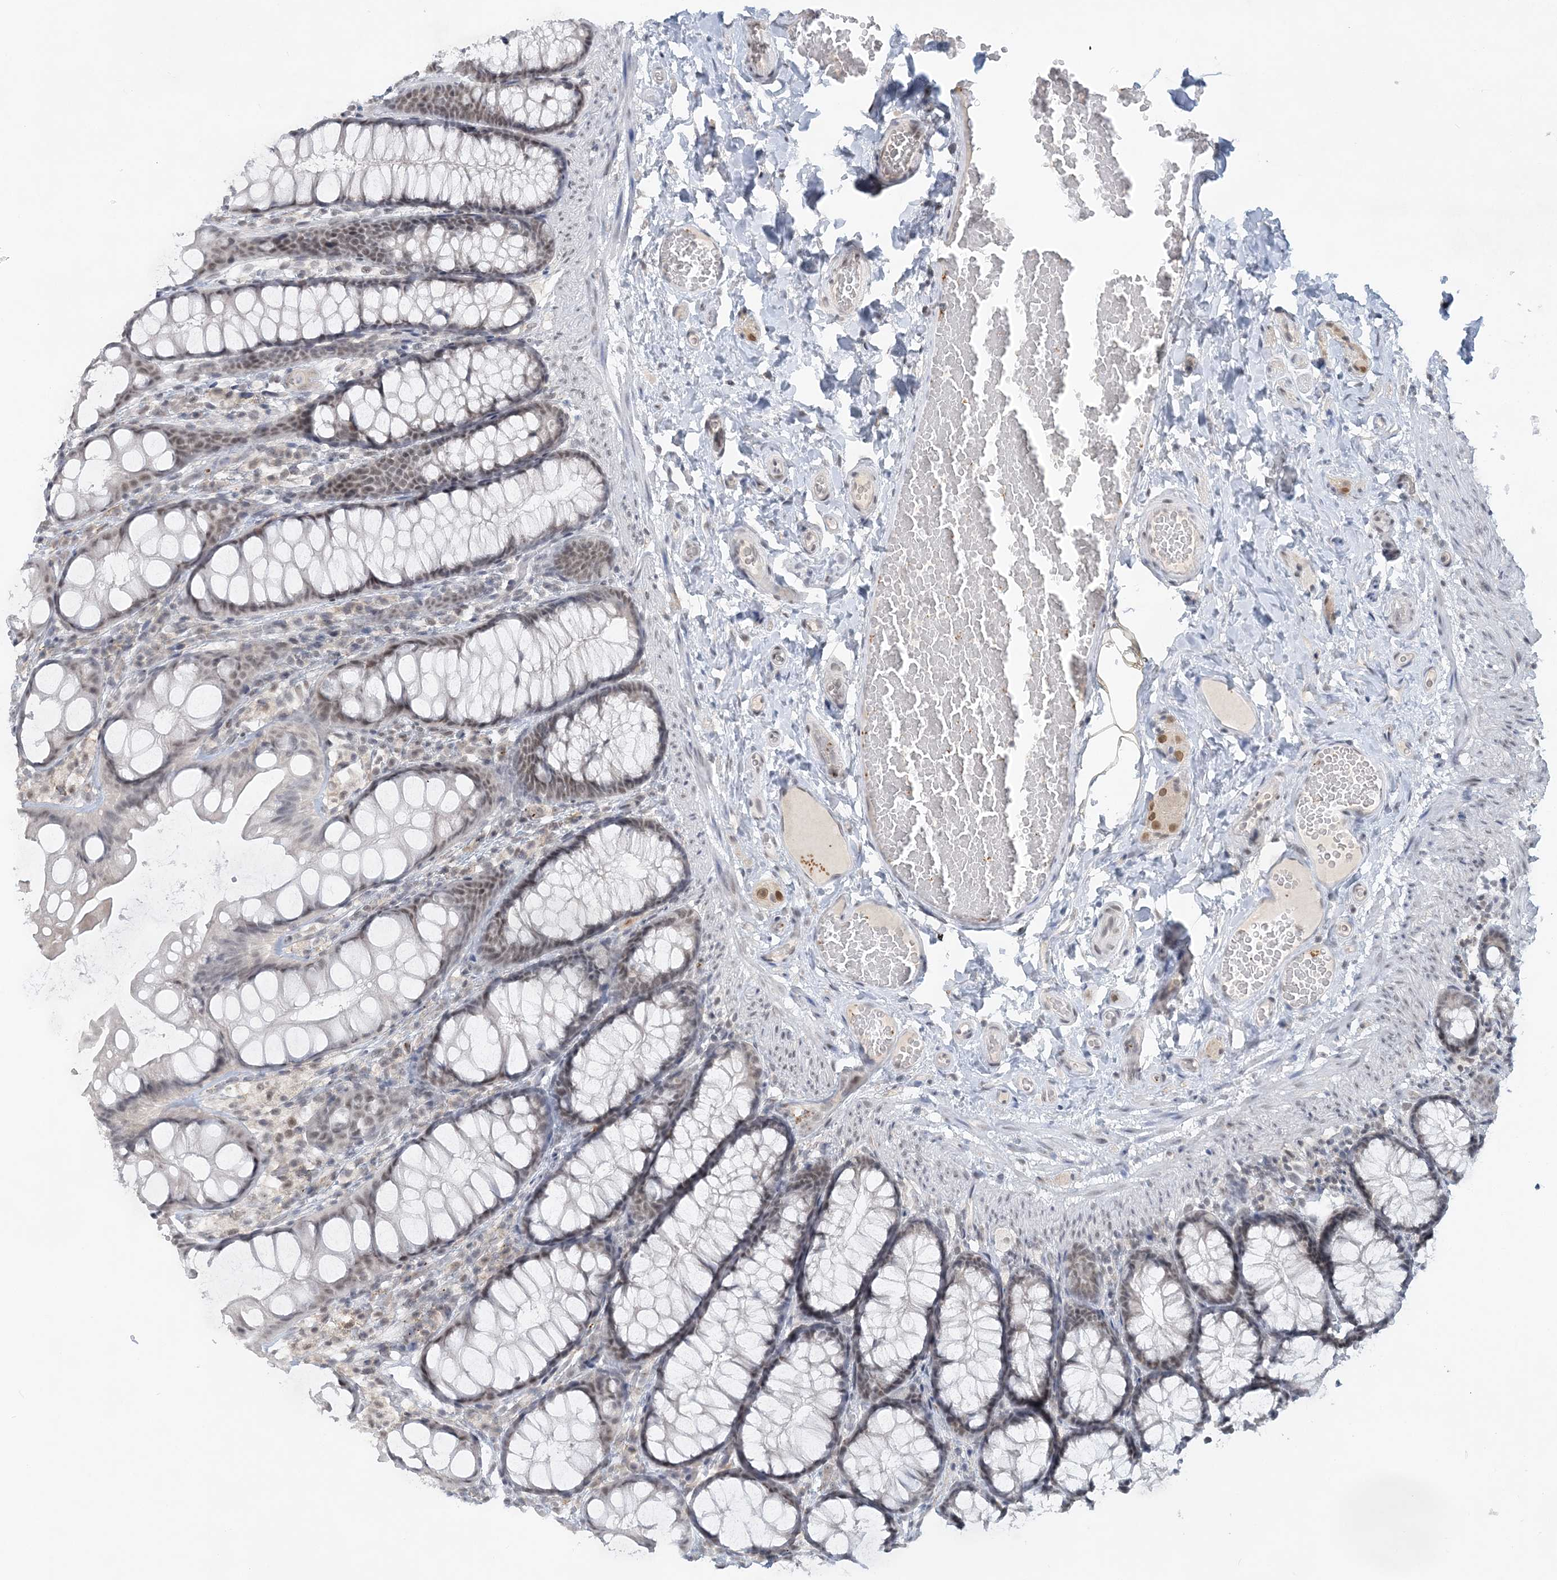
{"staining": {"intensity": "negative", "quantity": "none", "location": "none"}, "tissue": "colon", "cell_type": "Endothelial cells", "image_type": "normal", "snomed": [{"axis": "morphology", "description": "Normal tissue, NOS"}, {"axis": "topography", "description": "Colon"}], "caption": "Endothelial cells show no significant protein expression in benign colon. The staining was performed using DAB to visualize the protein expression in brown, while the nuclei were stained in blue with hematoxylin (Magnification: 20x).", "gene": "KMT2D", "patient": {"sex": "male", "age": 47}}